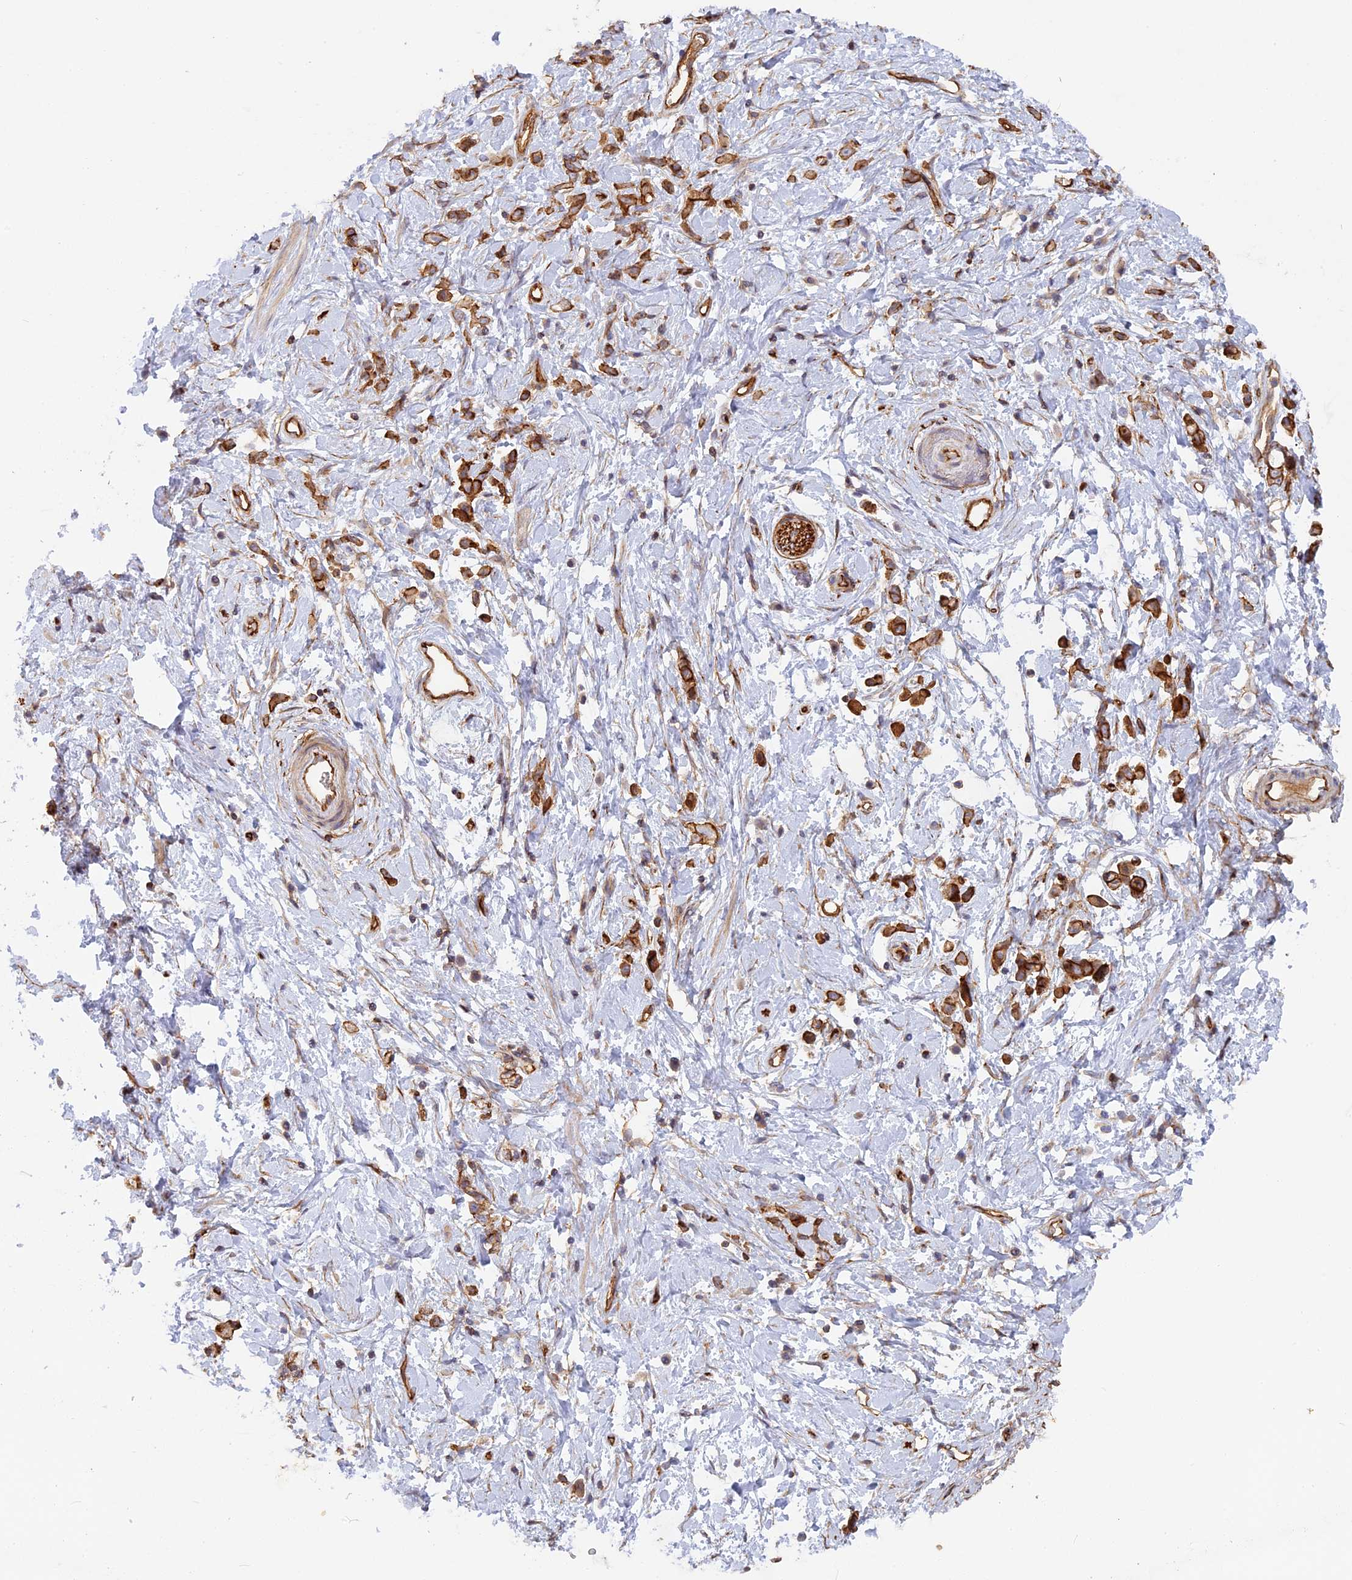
{"staining": {"intensity": "strong", "quantity": ">75%", "location": "cytoplasmic/membranous"}, "tissue": "stomach cancer", "cell_type": "Tumor cells", "image_type": "cancer", "snomed": [{"axis": "morphology", "description": "Adenocarcinoma, NOS"}, {"axis": "topography", "description": "Stomach"}], "caption": "Immunohistochemistry of stomach adenocarcinoma demonstrates high levels of strong cytoplasmic/membranous staining in approximately >75% of tumor cells.", "gene": "CNBD2", "patient": {"sex": "female", "age": 60}}